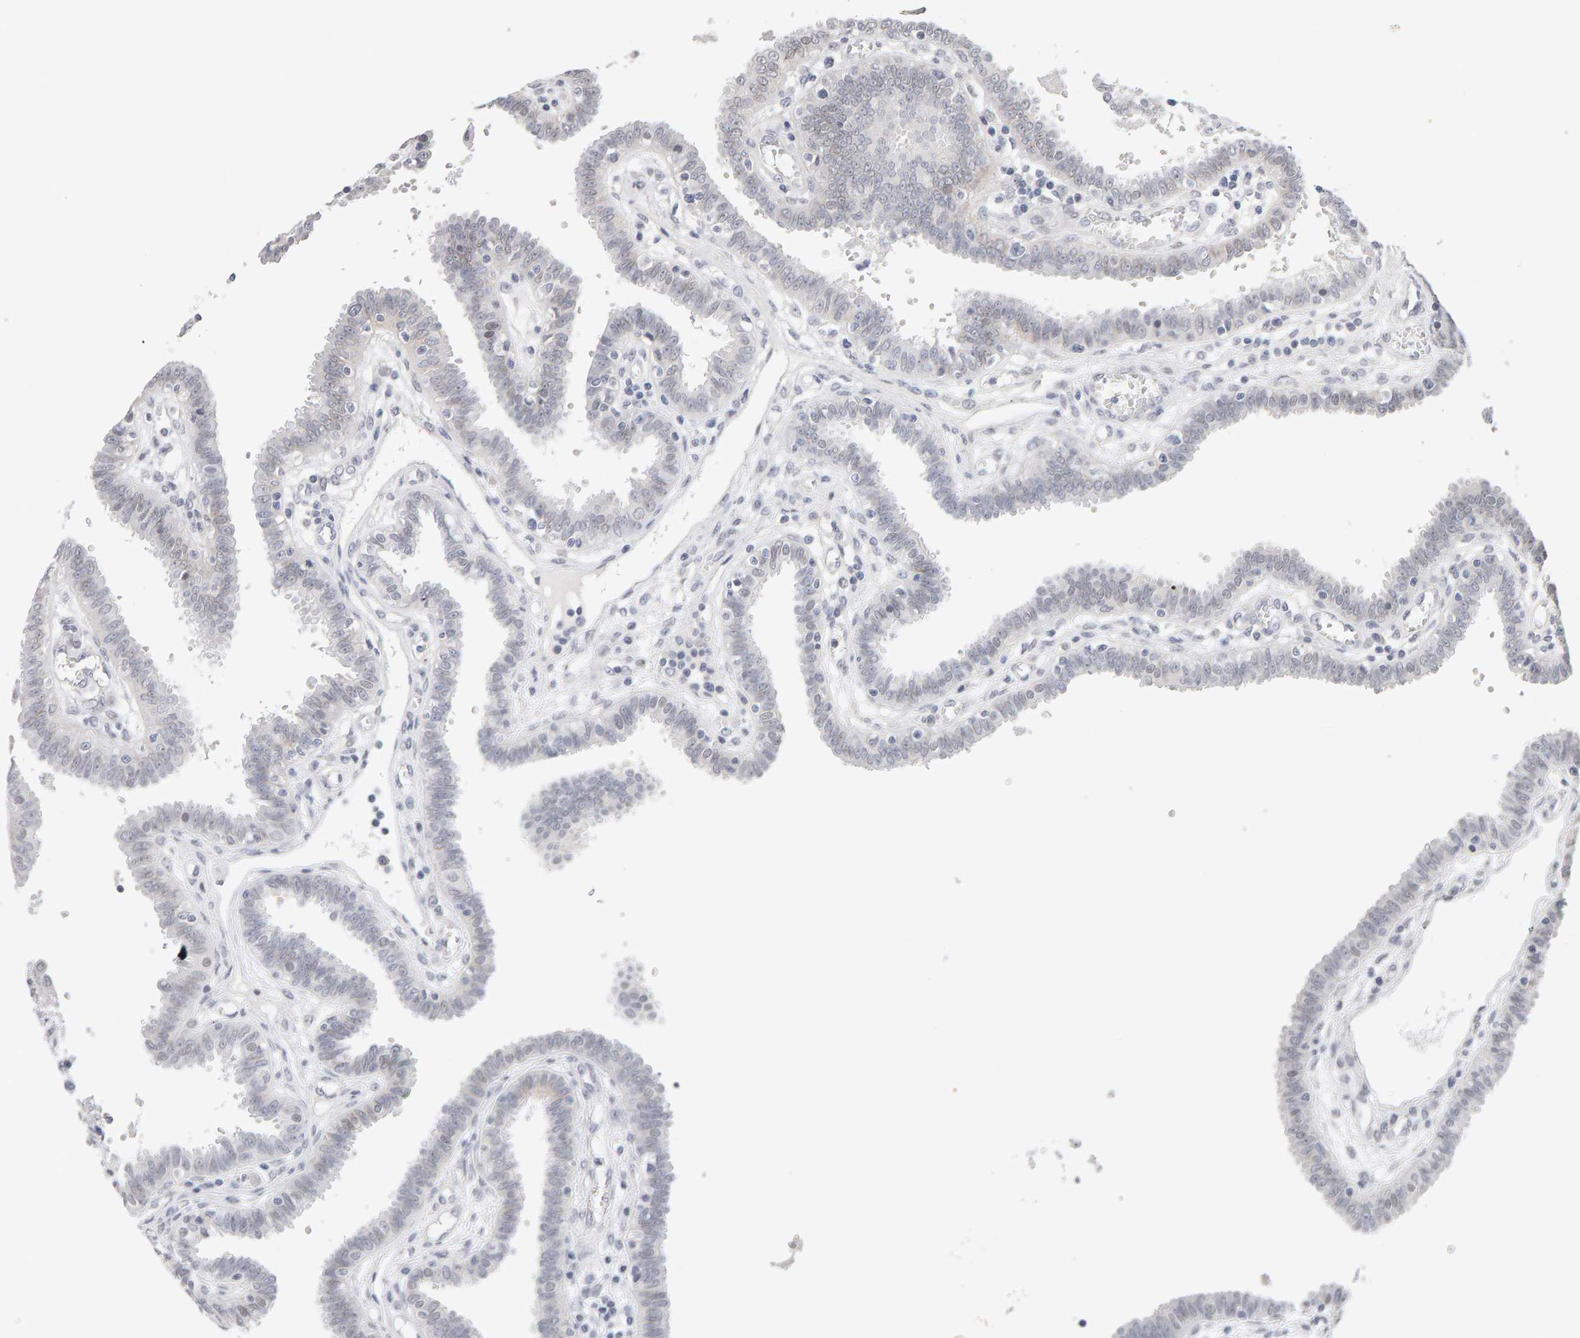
{"staining": {"intensity": "negative", "quantity": "none", "location": "none"}, "tissue": "fallopian tube", "cell_type": "Glandular cells", "image_type": "normal", "snomed": [{"axis": "morphology", "description": "Normal tissue, NOS"}, {"axis": "topography", "description": "Fallopian tube"}], "caption": "This is an immunohistochemistry (IHC) image of unremarkable human fallopian tube. There is no staining in glandular cells.", "gene": "HNF4A", "patient": {"sex": "female", "age": 32}}